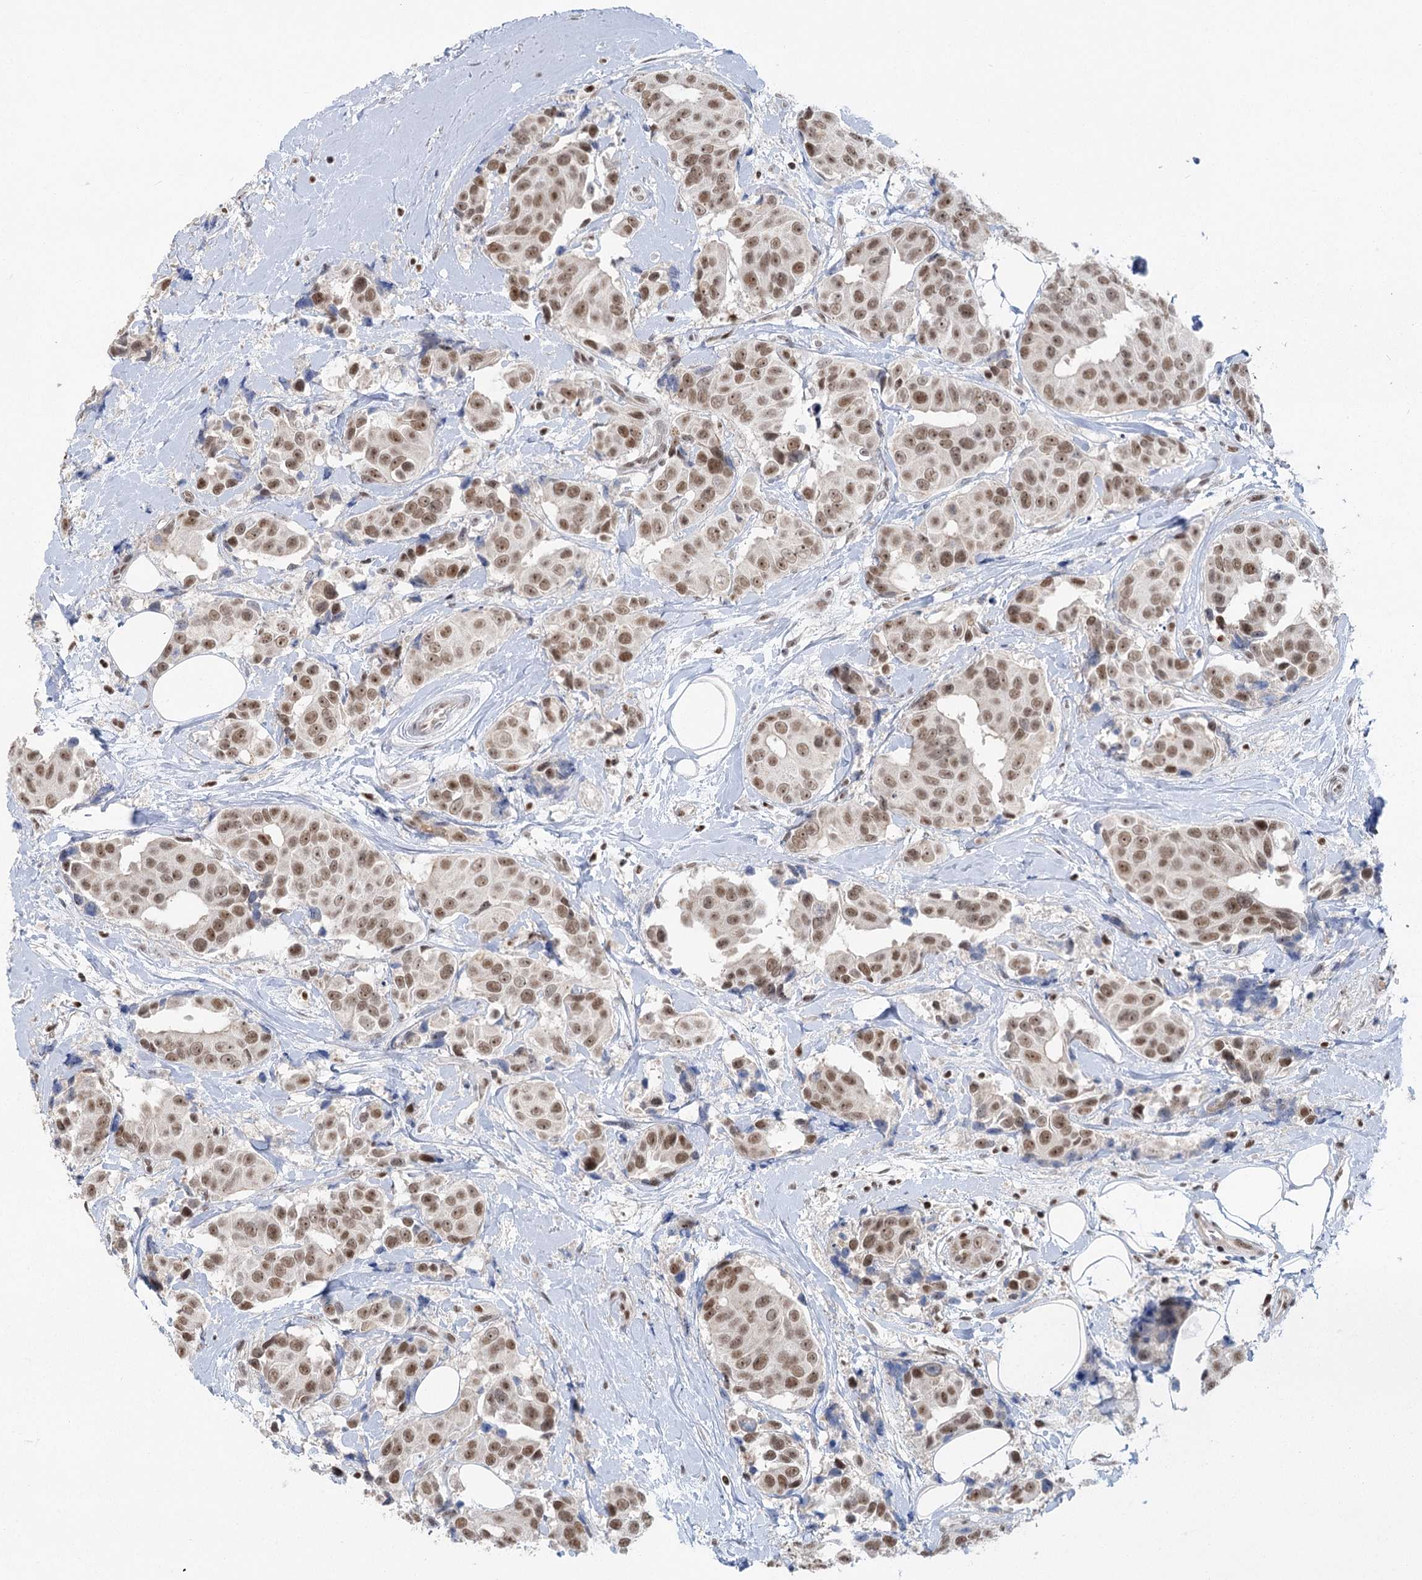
{"staining": {"intensity": "moderate", "quantity": ">75%", "location": "nuclear"}, "tissue": "breast cancer", "cell_type": "Tumor cells", "image_type": "cancer", "snomed": [{"axis": "morphology", "description": "Normal tissue, NOS"}, {"axis": "morphology", "description": "Duct carcinoma"}, {"axis": "topography", "description": "Breast"}], "caption": "A histopathology image showing moderate nuclear expression in approximately >75% of tumor cells in invasive ductal carcinoma (breast), as visualized by brown immunohistochemical staining.", "gene": "PDS5A", "patient": {"sex": "female", "age": 39}}